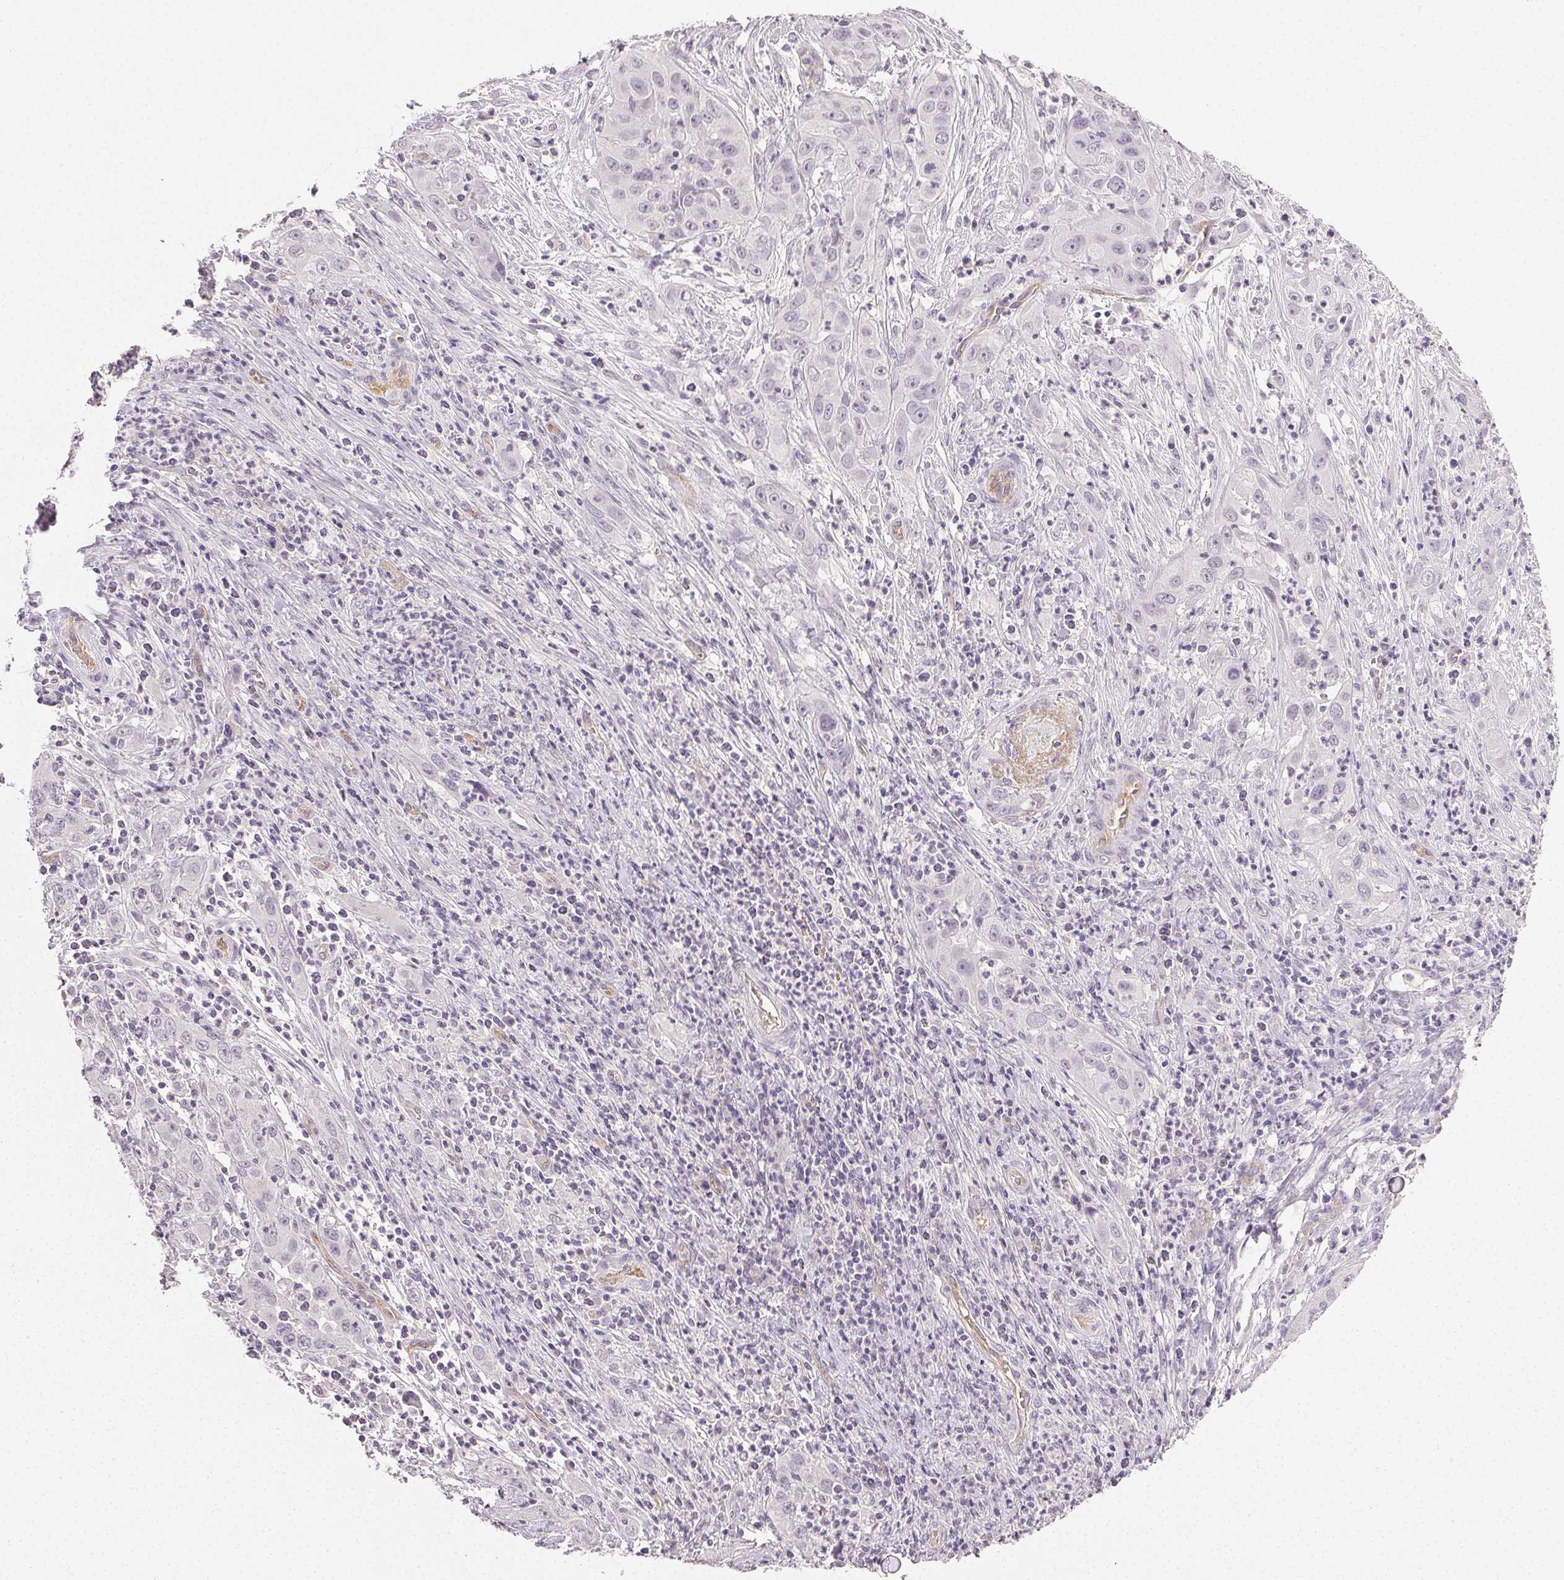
{"staining": {"intensity": "negative", "quantity": "none", "location": "none"}, "tissue": "cervical cancer", "cell_type": "Tumor cells", "image_type": "cancer", "snomed": [{"axis": "morphology", "description": "Squamous cell carcinoma, NOS"}, {"axis": "topography", "description": "Cervix"}], "caption": "An immunohistochemistry (IHC) histopathology image of cervical cancer (squamous cell carcinoma) is shown. There is no staining in tumor cells of cervical cancer (squamous cell carcinoma).", "gene": "PLCB1", "patient": {"sex": "female", "age": 32}}